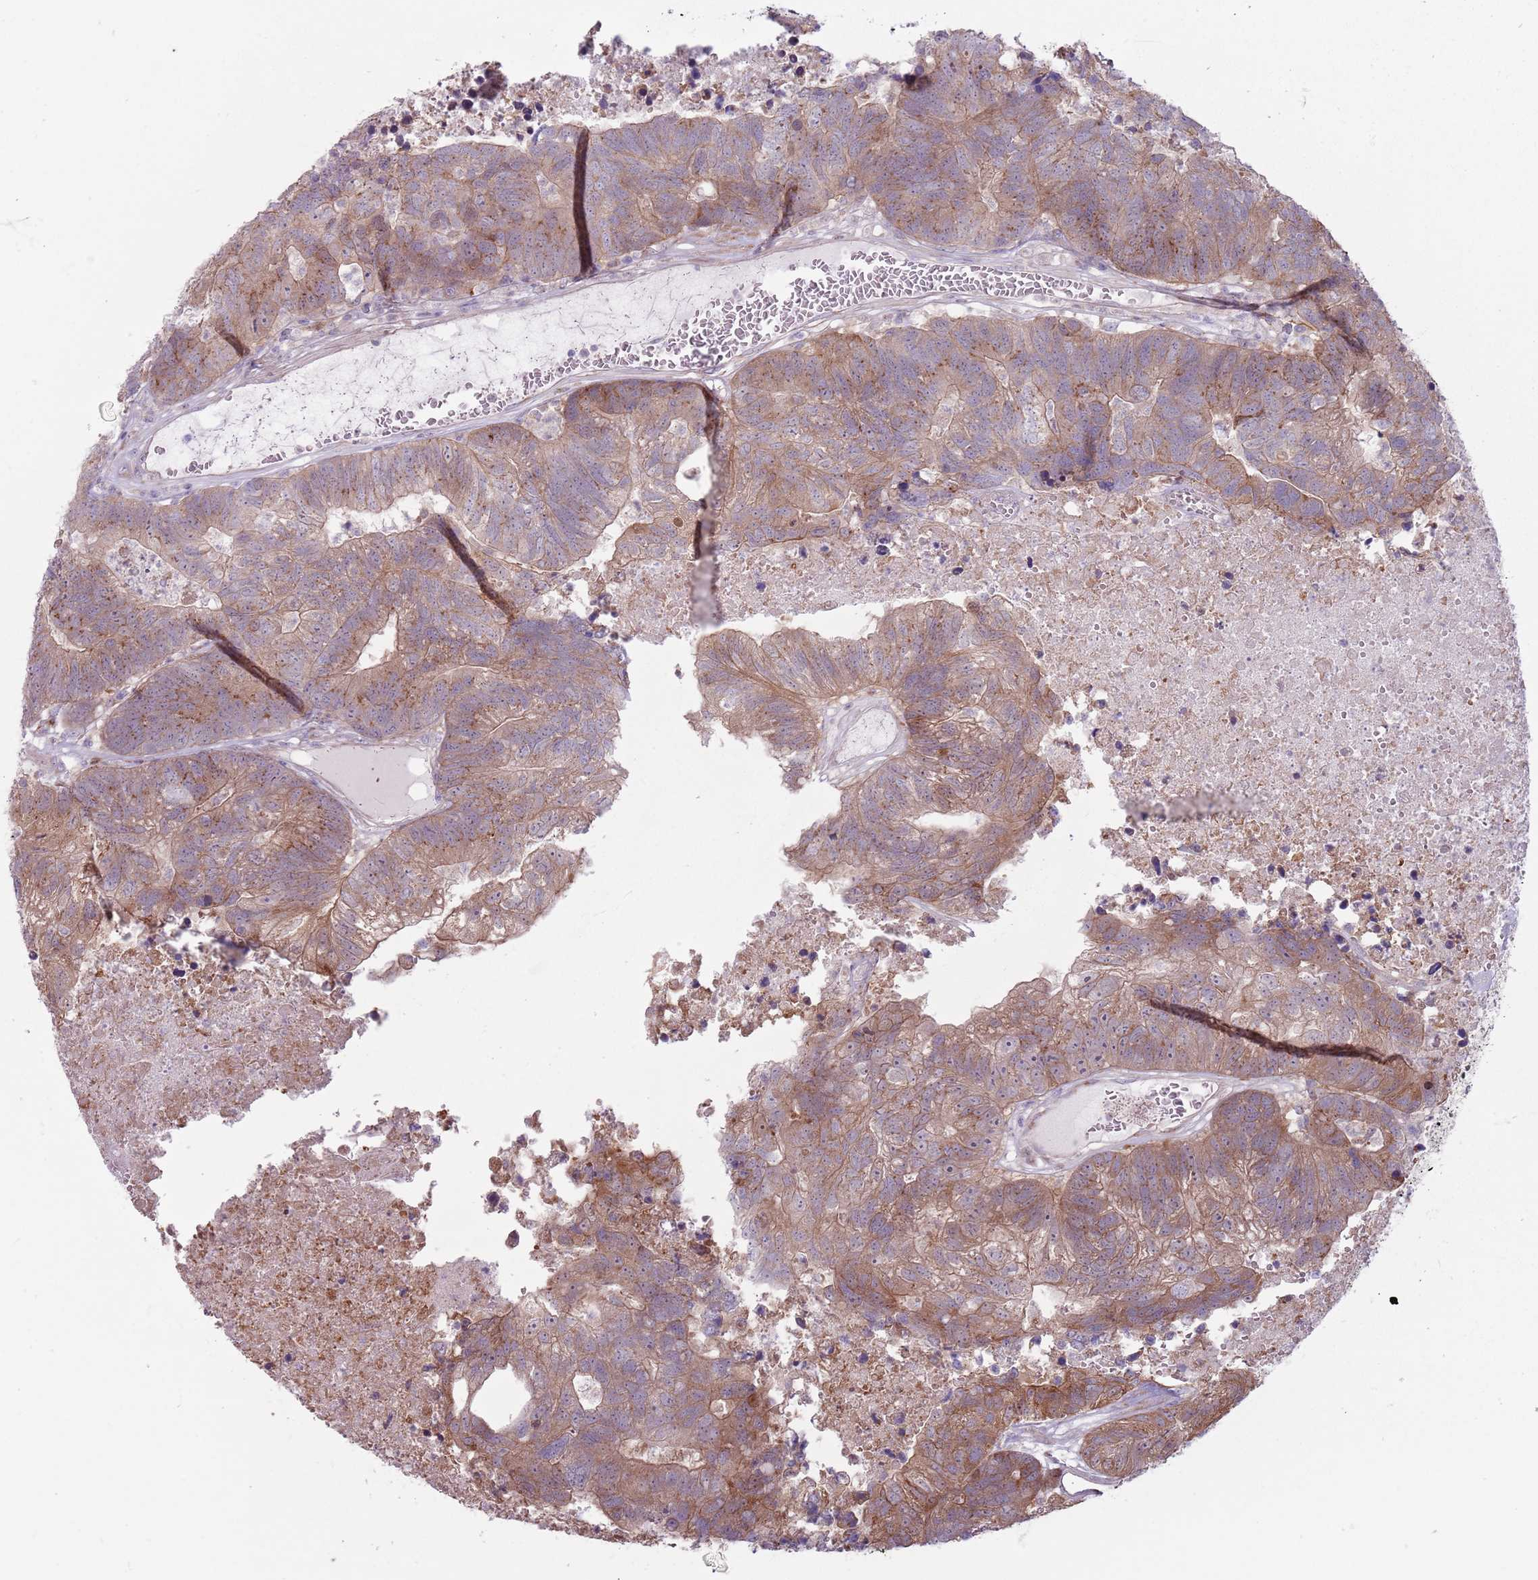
{"staining": {"intensity": "moderate", "quantity": "25%-75%", "location": "cytoplasmic/membranous"}, "tissue": "colorectal cancer", "cell_type": "Tumor cells", "image_type": "cancer", "snomed": [{"axis": "morphology", "description": "Adenocarcinoma, NOS"}, {"axis": "topography", "description": "Colon"}], "caption": "An immunohistochemistry micrograph of tumor tissue is shown. Protein staining in brown highlights moderate cytoplasmic/membranous positivity in colorectal cancer within tumor cells. The staining is performed using DAB (3,3'-diaminobenzidine) brown chromogen to label protein expression. The nuclei are counter-stained blue using hematoxylin.", "gene": "CCDC150", "patient": {"sex": "female", "age": 48}}